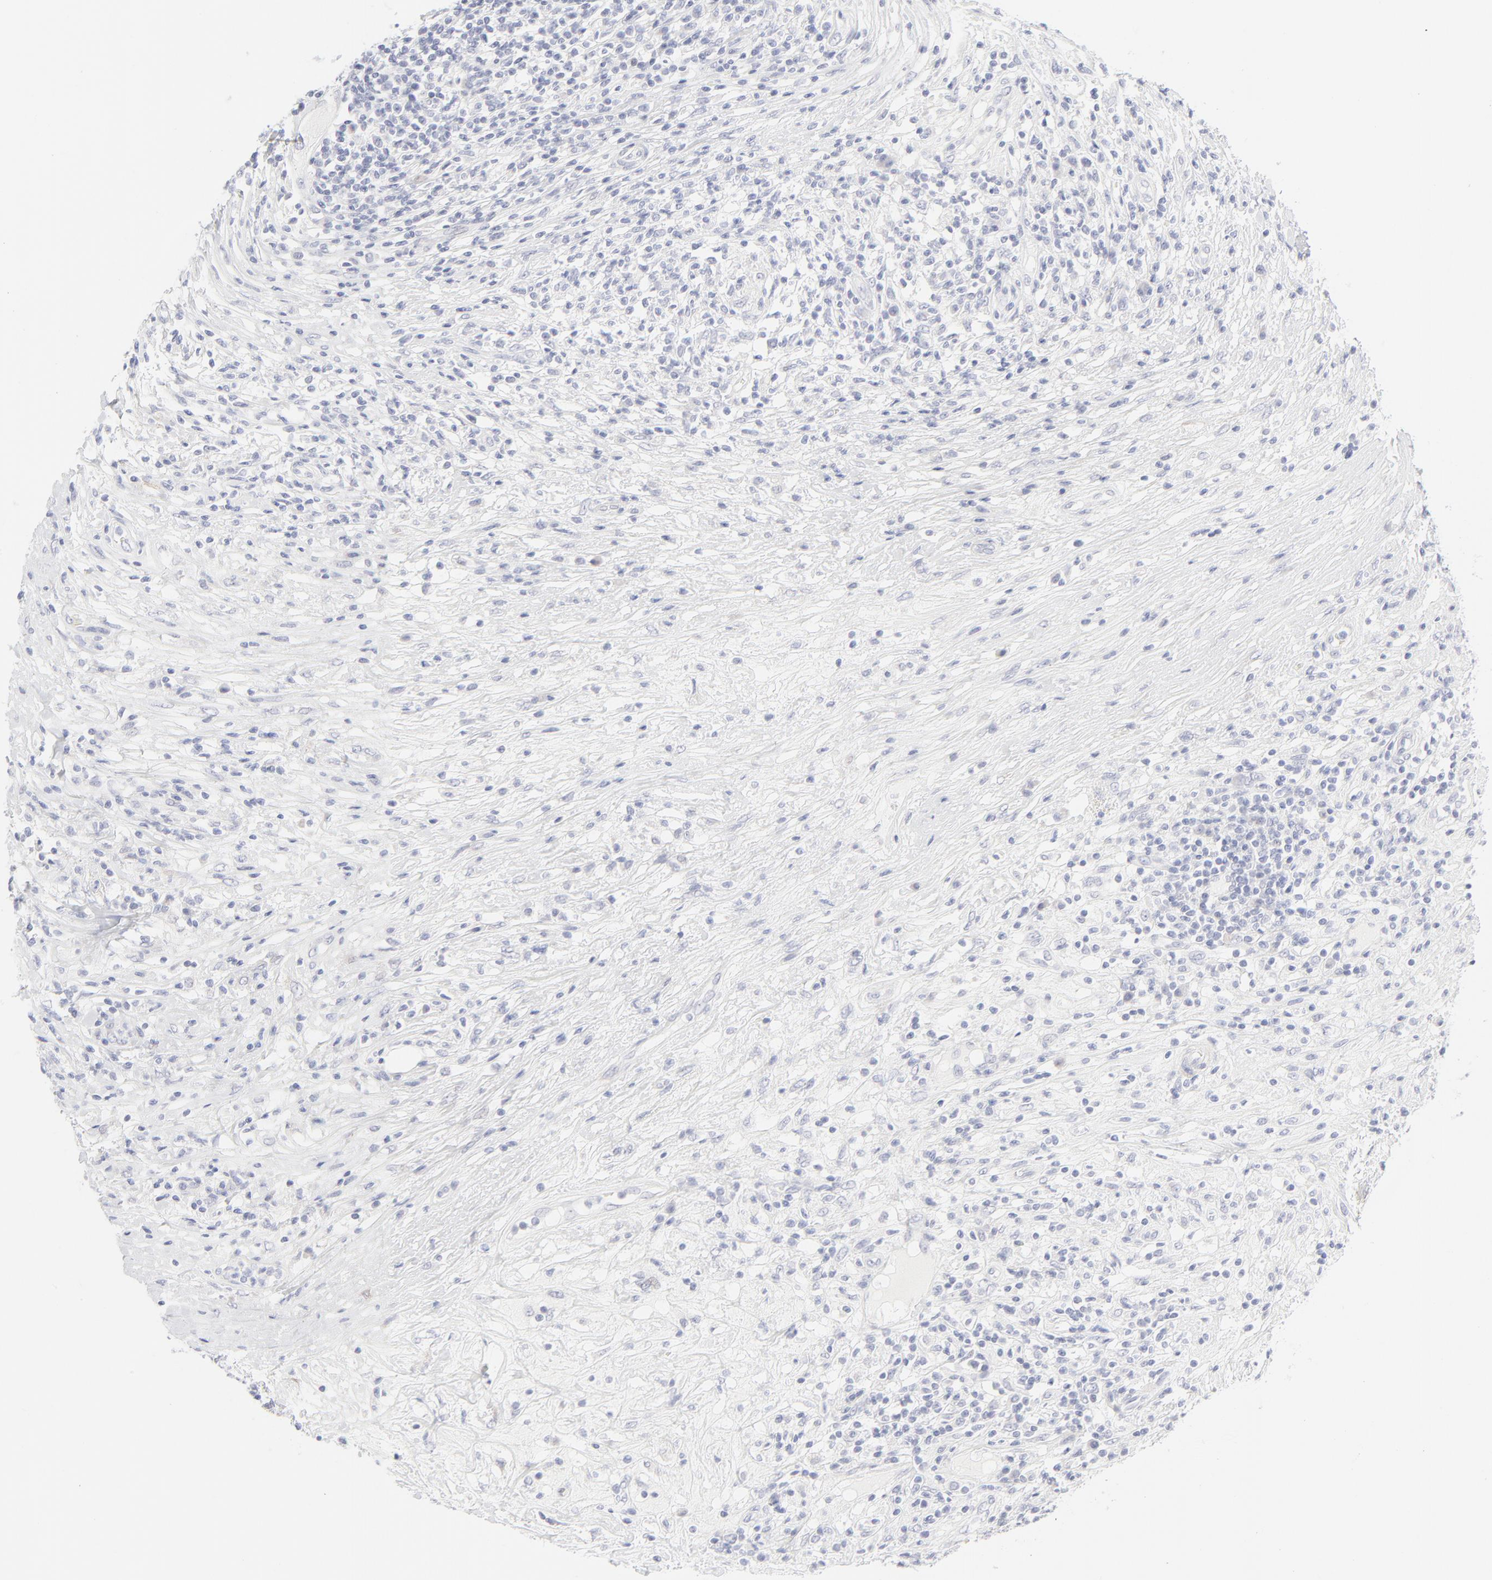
{"staining": {"intensity": "negative", "quantity": "none", "location": "none"}, "tissue": "lymphoma", "cell_type": "Tumor cells", "image_type": "cancer", "snomed": [{"axis": "morphology", "description": "Malignant lymphoma, non-Hodgkin's type, High grade"}, {"axis": "topography", "description": "Lymph node"}], "caption": "Tumor cells show no significant protein staining in lymphoma.", "gene": "NPNT", "patient": {"sex": "female", "age": 84}}